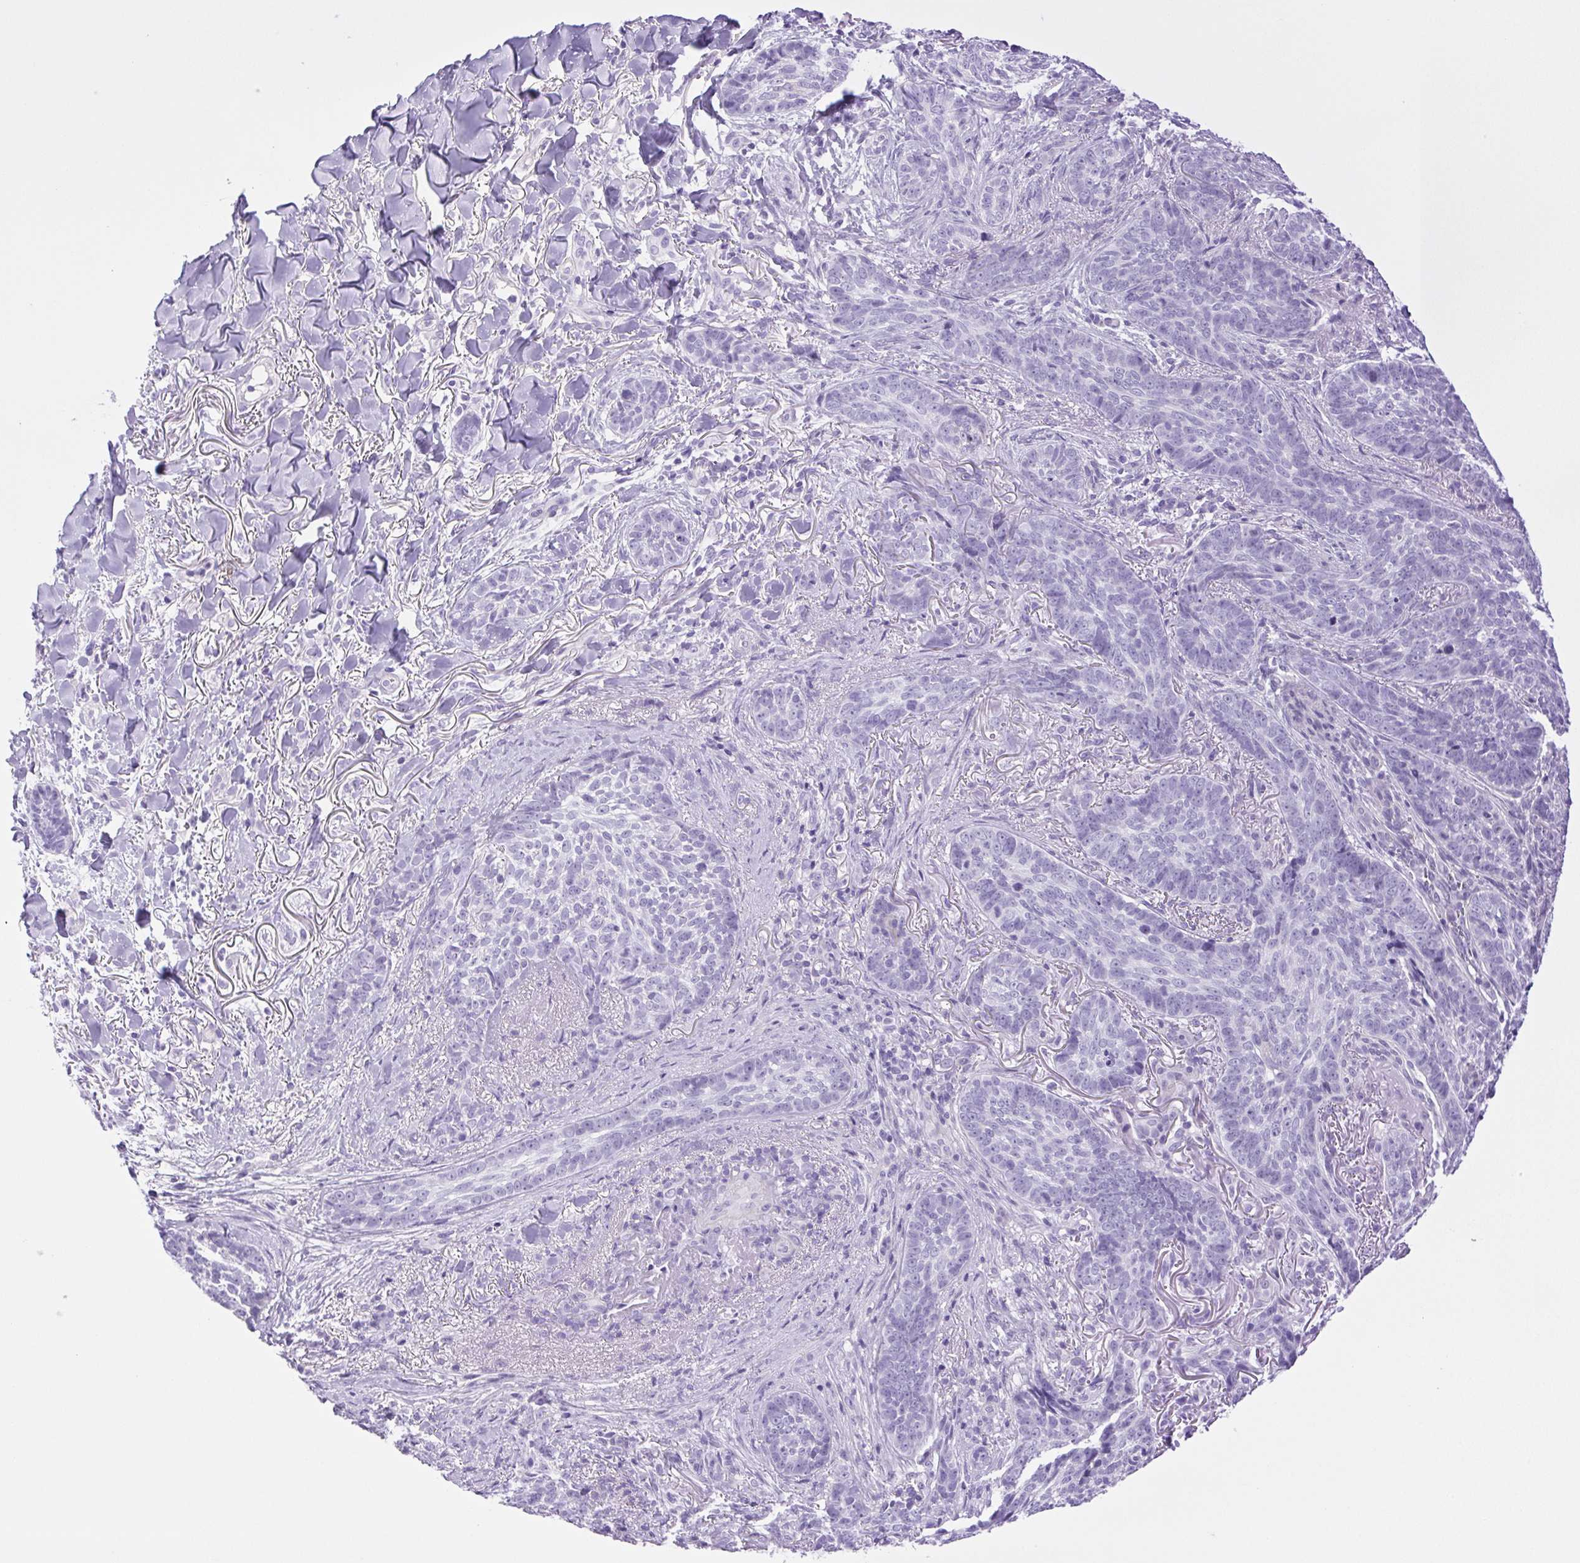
{"staining": {"intensity": "negative", "quantity": "none", "location": "none"}, "tissue": "skin cancer", "cell_type": "Tumor cells", "image_type": "cancer", "snomed": [{"axis": "morphology", "description": "Basal cell carcinoma"}, {"axis": "topography", "description": "Skin"}, {"axis": "topography", "description": "Skin of face"}], "caption": "This is an immunohistochemistry (IHC) photomicrograph of human skin cancer. There is no staining in tumor cells.", "gene": "CDSN", "patient": {"sex": "male", "age": 88}}